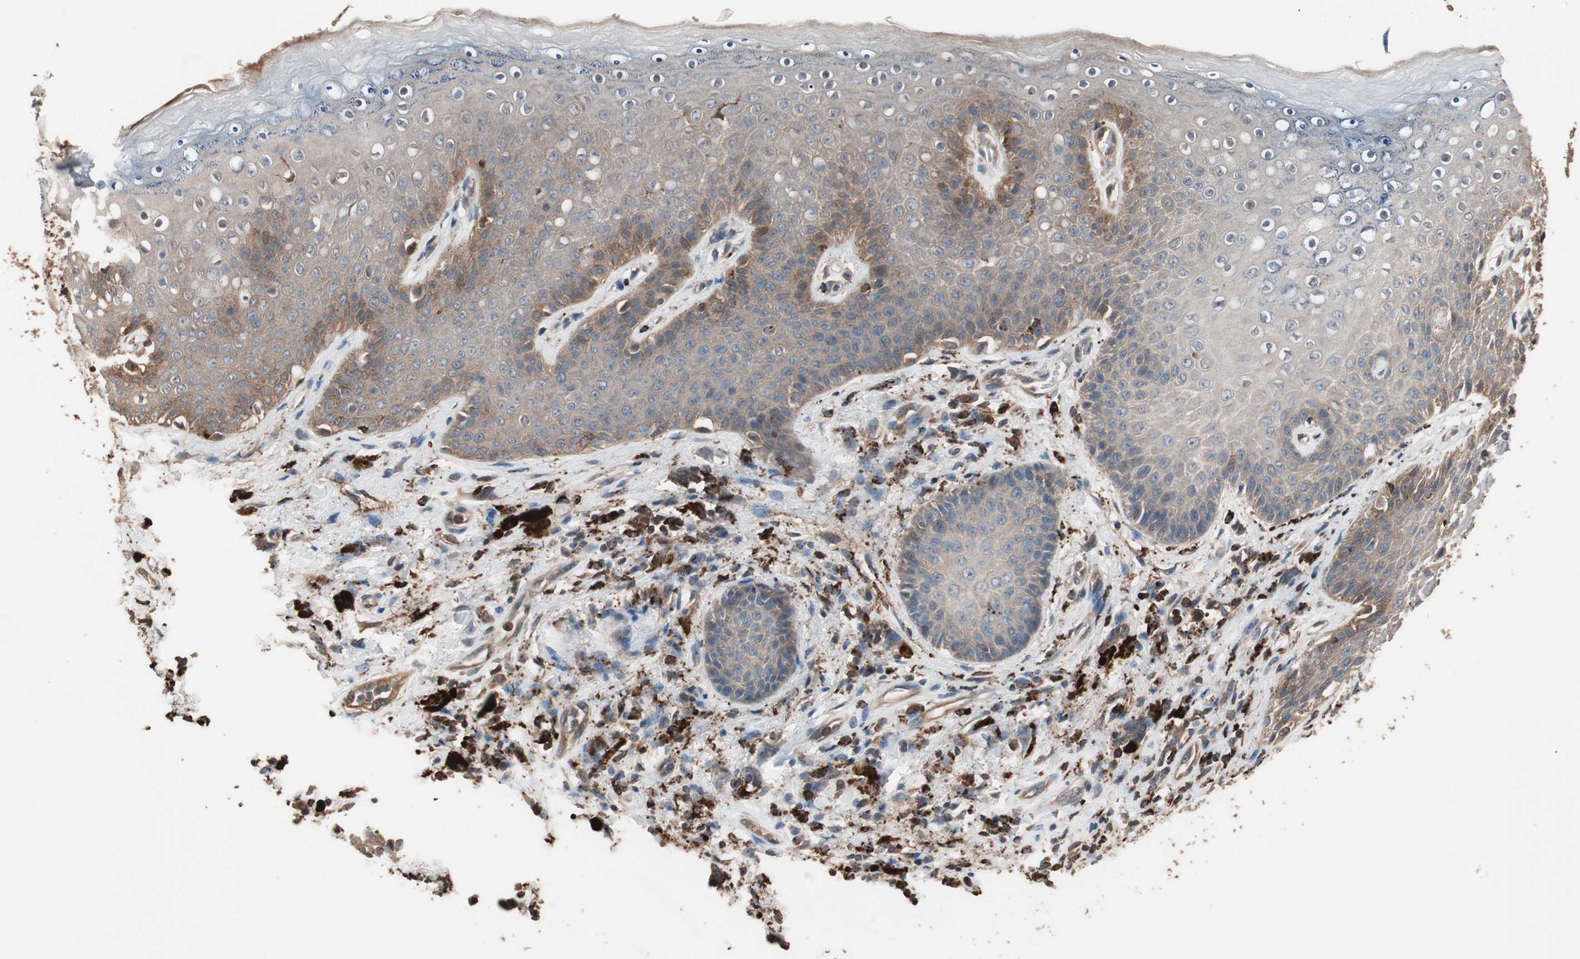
{"staining": {"intensity": "moderate", "quantity": "25%-75%", "location": "cytoplasmic/membranous"}, "tissue": "skin", "cell_type": "Epidermal cells", "image_type": "normal", "snomed": [{"axis": "morphology", "description": "Normal tissue, NOS"}, {"axis": "topography", "description": "Anal"}], "caption": "Immunohistochemistry photomicrograph of normal human skin stained for a protein (brown), which shows medium levels of moderate cytoplasmic/membranous expression in approximately 25%-75% of epidermal cells.", "gene": "CCT3", "patient": {"sex": "female", "age": 46}}